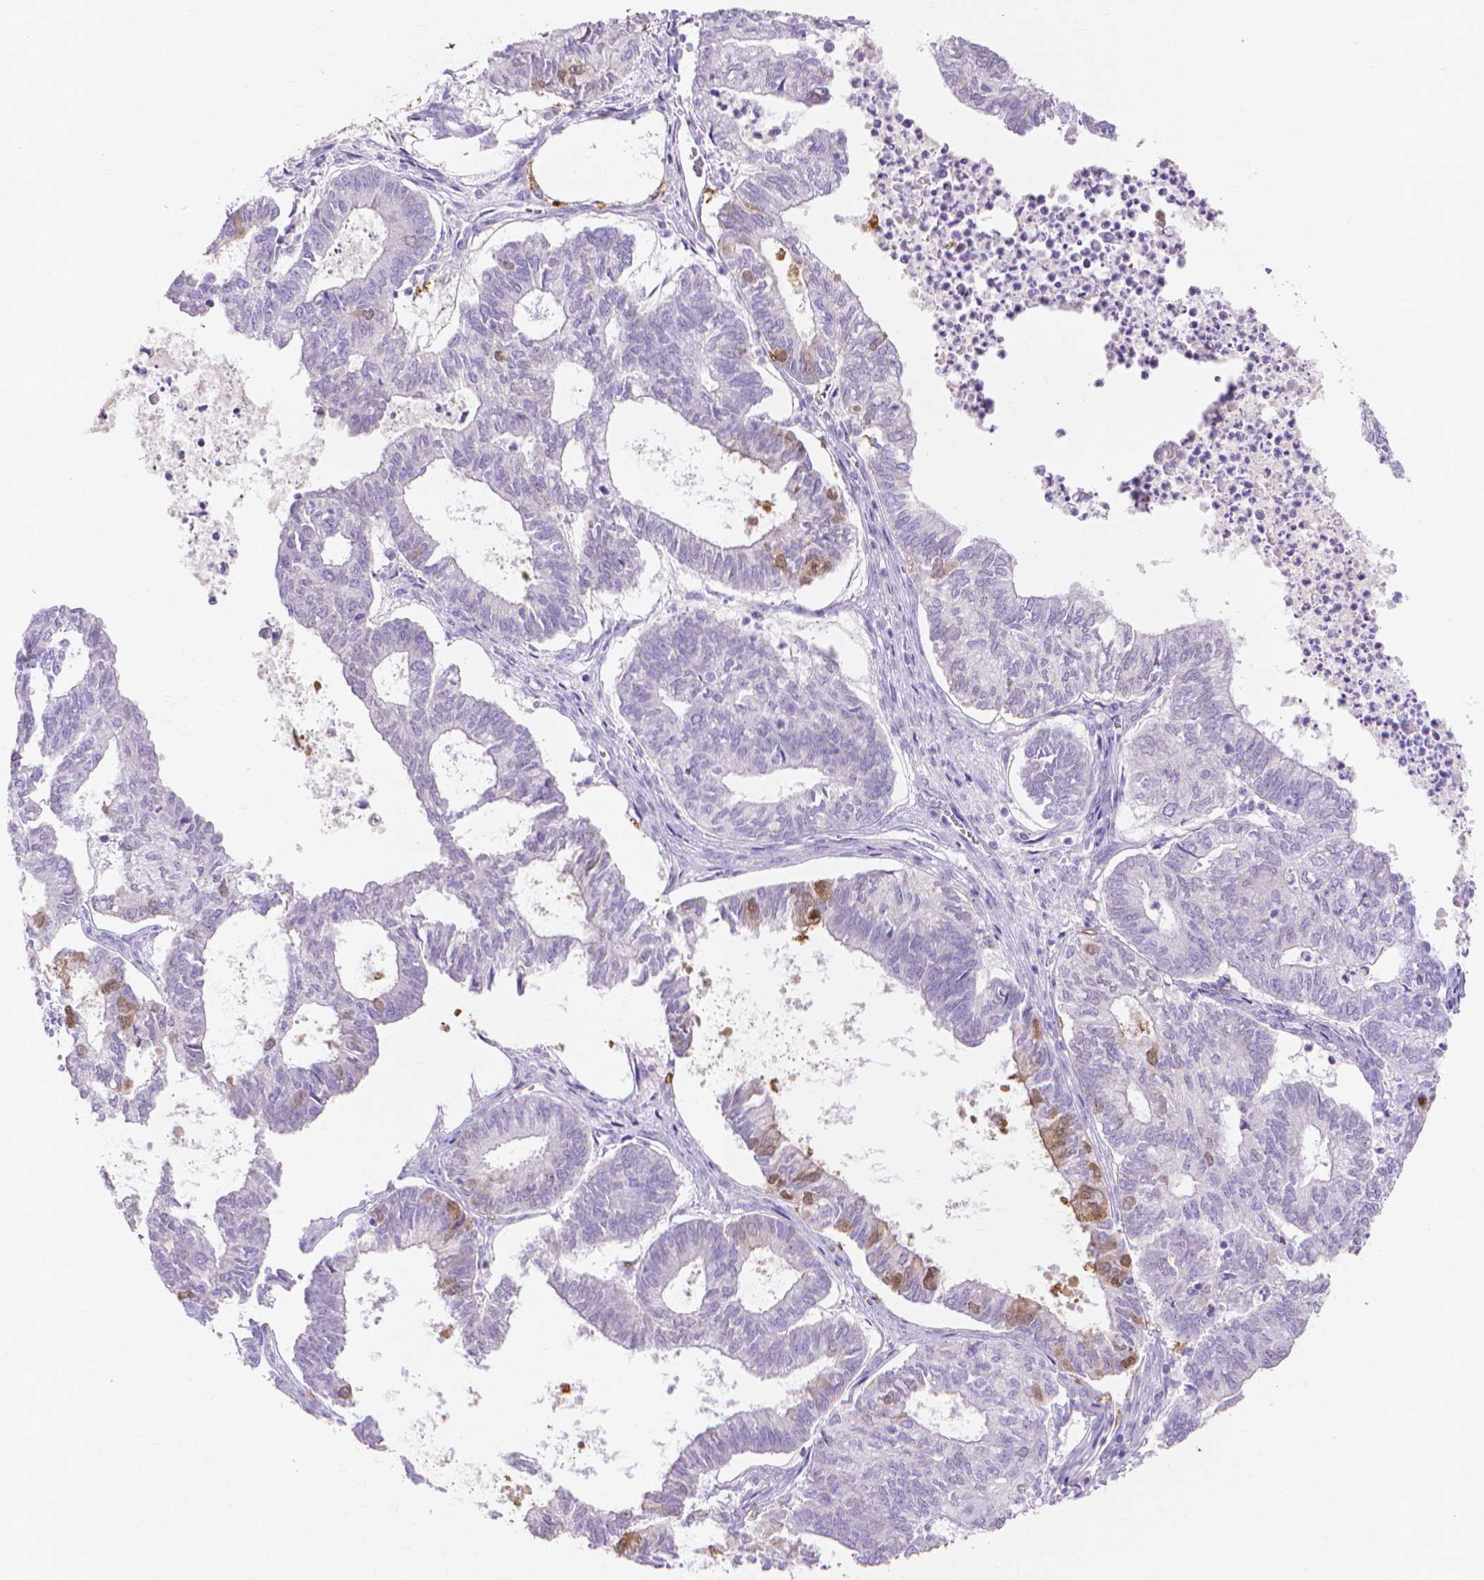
{"staining": {"intensity": "weak", "quantity": "<25%", "location": "cytoplasmic/membranous"}, "tissue": "ovarian cancer", "cell_type": "Tumor cells", "image_type": "cancer", "snomed": [{"axis": "morphology", "description": "Carcinoma, endometroid"}, {"axis": "topography", "description": "Ovary"}], "caption": "Tumor cells show no significant staining in endometroid carcinoma (ovarian). Brightfield microscopy of IHC stained with DAB (brown) and hematoxylin (blue), captured at high magnification.", "gene": "MMP11", "patient": {"sex": "female", "age": 64}}